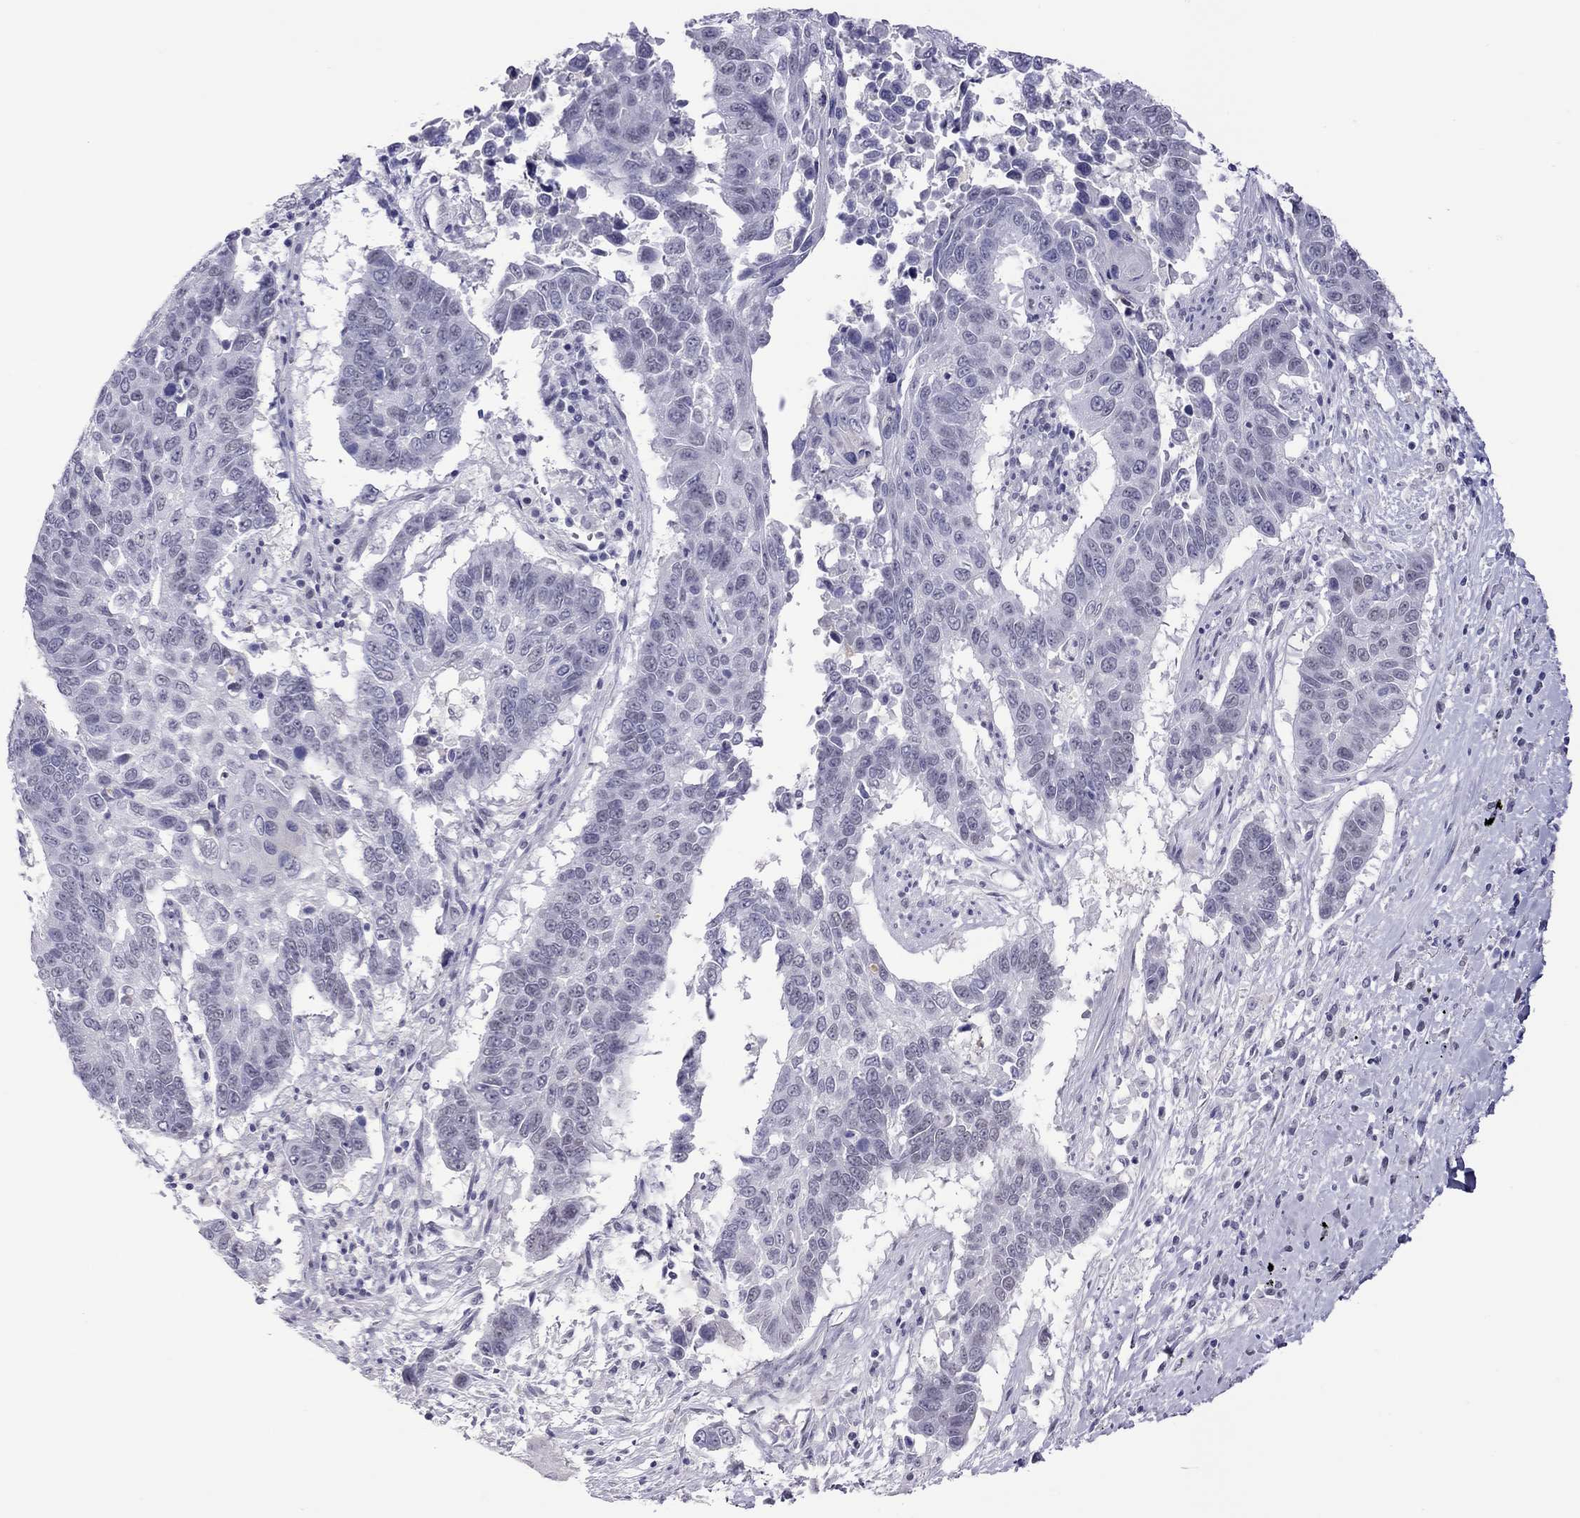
{"staining": {"intensity": "negative", "quantity": "none", "location": "none"}, "tissue": "lung cancer", "cell_type": "Tumor cells", "image_type": "cancer", "snomed": [{"axis": "morphology", "description": "Squamous cell carcinoma, NOS"}, {"axis": "topography", "description": "Lung"}], "caption": "A micrograph of lung cancer (squamous cell carcinoma) stained for a protein exhibits no brown staining in tumor cells. The staining is performed using DAB (3,3'-diaminobenzidine) brown chromogen with nuclei counter-stained in using hematoxylin.", "gene": "CHRNB3", "patient": {"sex": "male", "age": 73}}